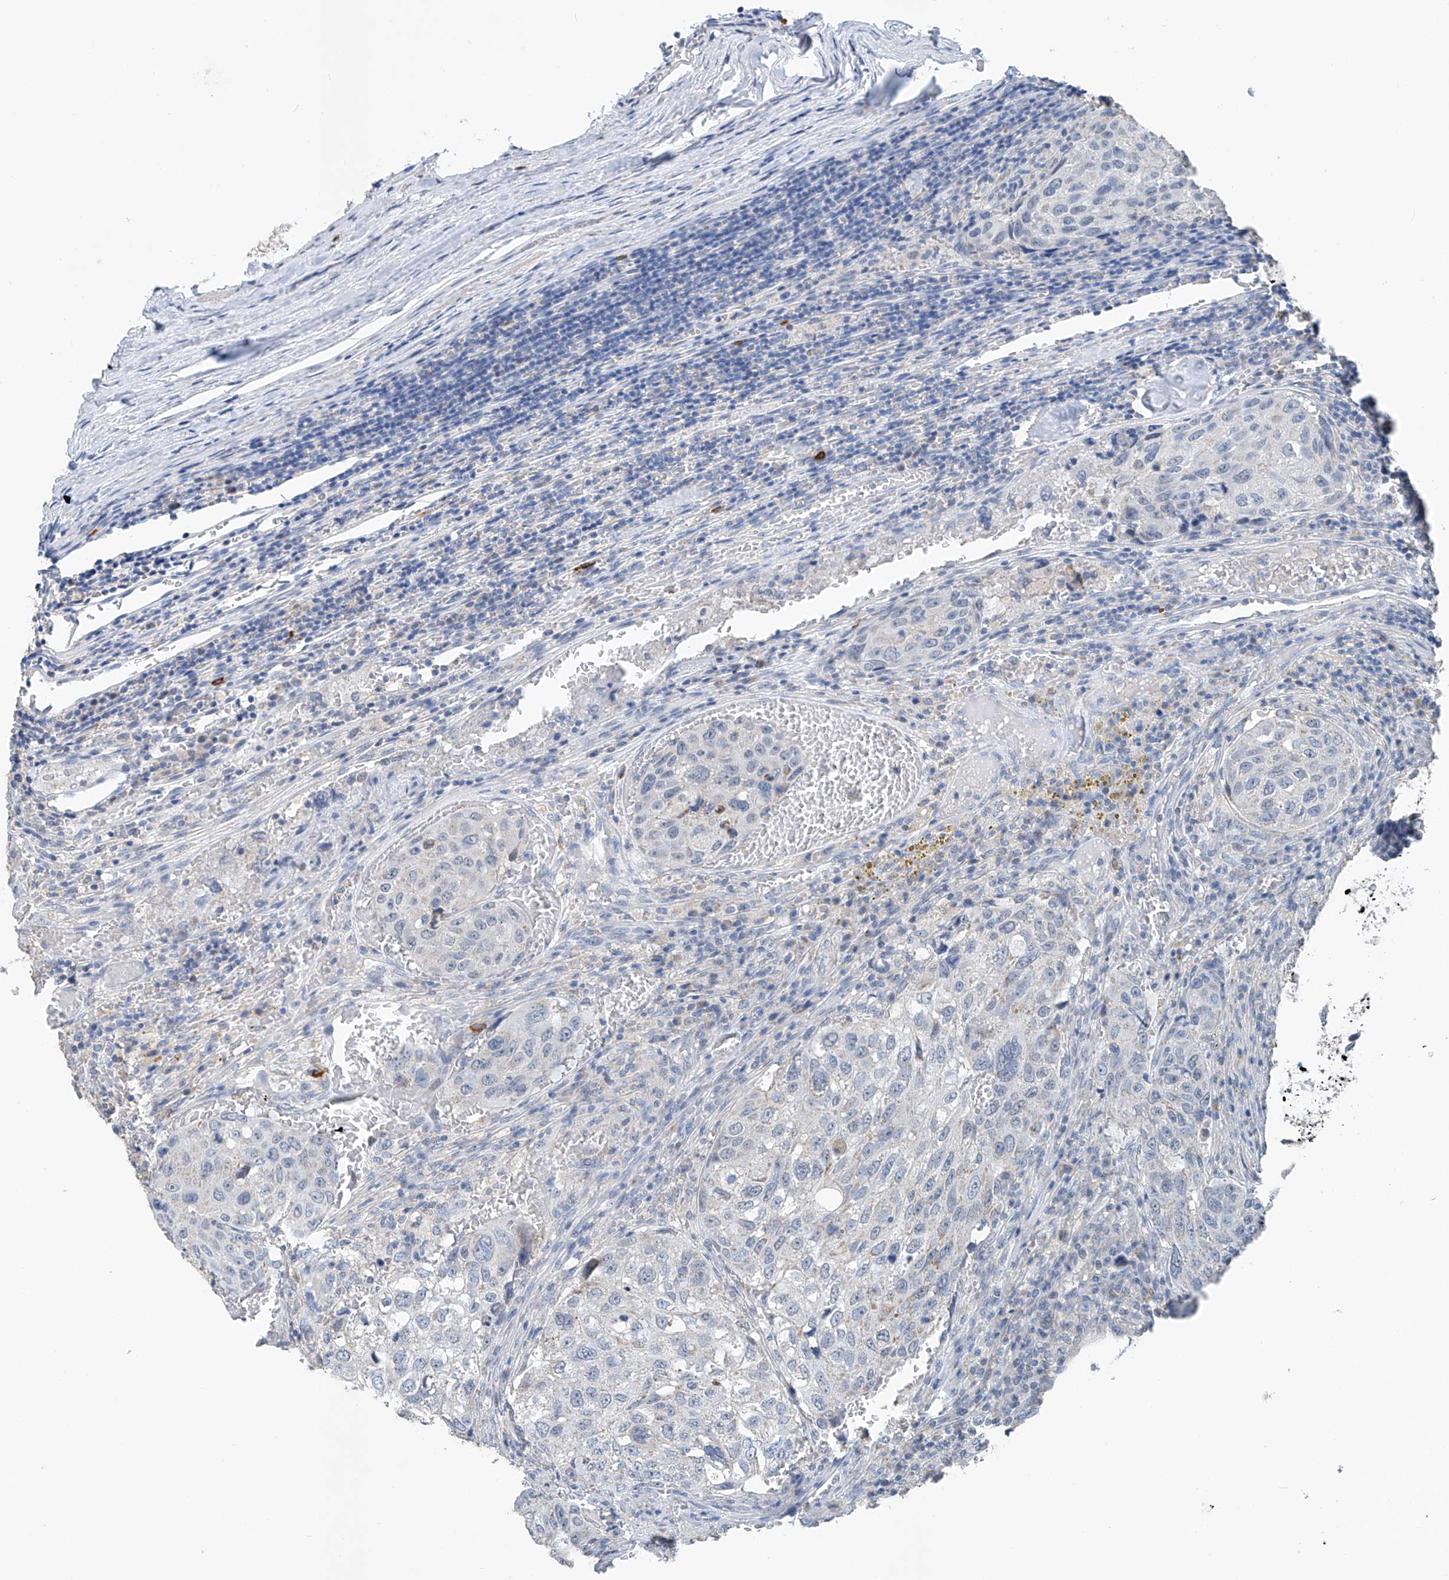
{"staining": {"intensity": "negative", "quantity": "none", "location": "none"}, "tissue": "urothelial cancer", "cell_type": "Tumor cells", "image_type": "cancer", "snomed": [{"axis": "morphology", "description": "Urothelial carcinoma, High grade"}, {"axis": "topography", "description": "Lymph node"}, {"axis": "topography", "description": "Urinary bladder"}], "caption": "Immunohistochemistry (IHC) micrograph of neoplastic tissue: urothelial cancer stained with DAB (3,3'-diaminobenzidine) demonstrates no significant protein expression in tumor cells.", "gene": "KLF15", "patient": {"sex": "male", "age": 51}}